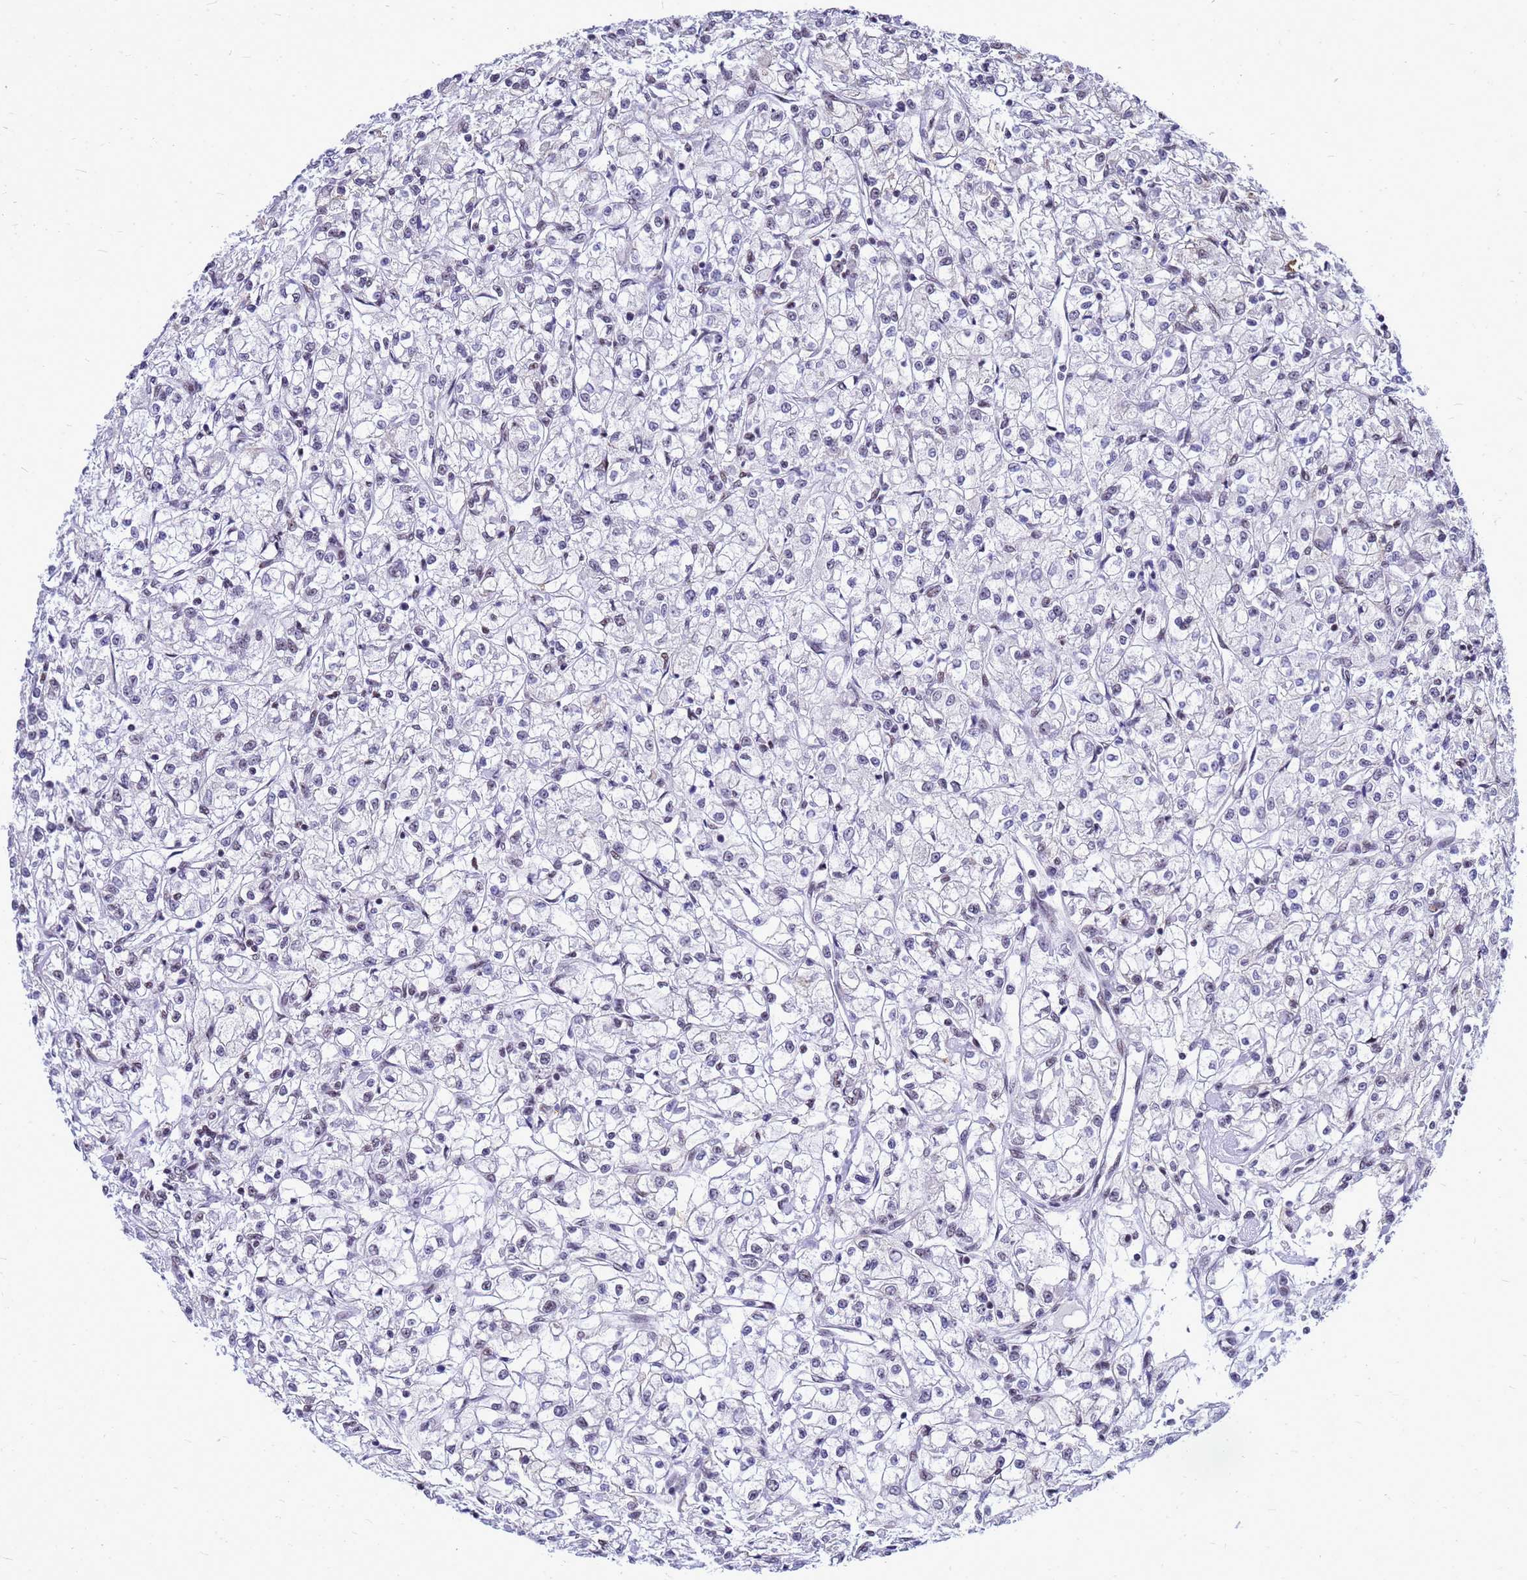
{"staining": {"intensity": "moderate", "quantity": "<25%", "location": "nuclear"}, "tissue": "renal cancer", "cell_type": "Tumor cells", "image_type": "cancer", "snomed": [{"axis": "morphology", "description": "Adenocarcinoma, NOS"}, {"axis": "topography", "description": "Kidney"}], "caption": "Immunohistochemical staining of human adenocarcinoma (renal) exhibits low levels of moderate nuclear protein expression in approximately <25% of tumor cells.", "gene": "SART3", "patient": {"sex": "female", "age": 59}}